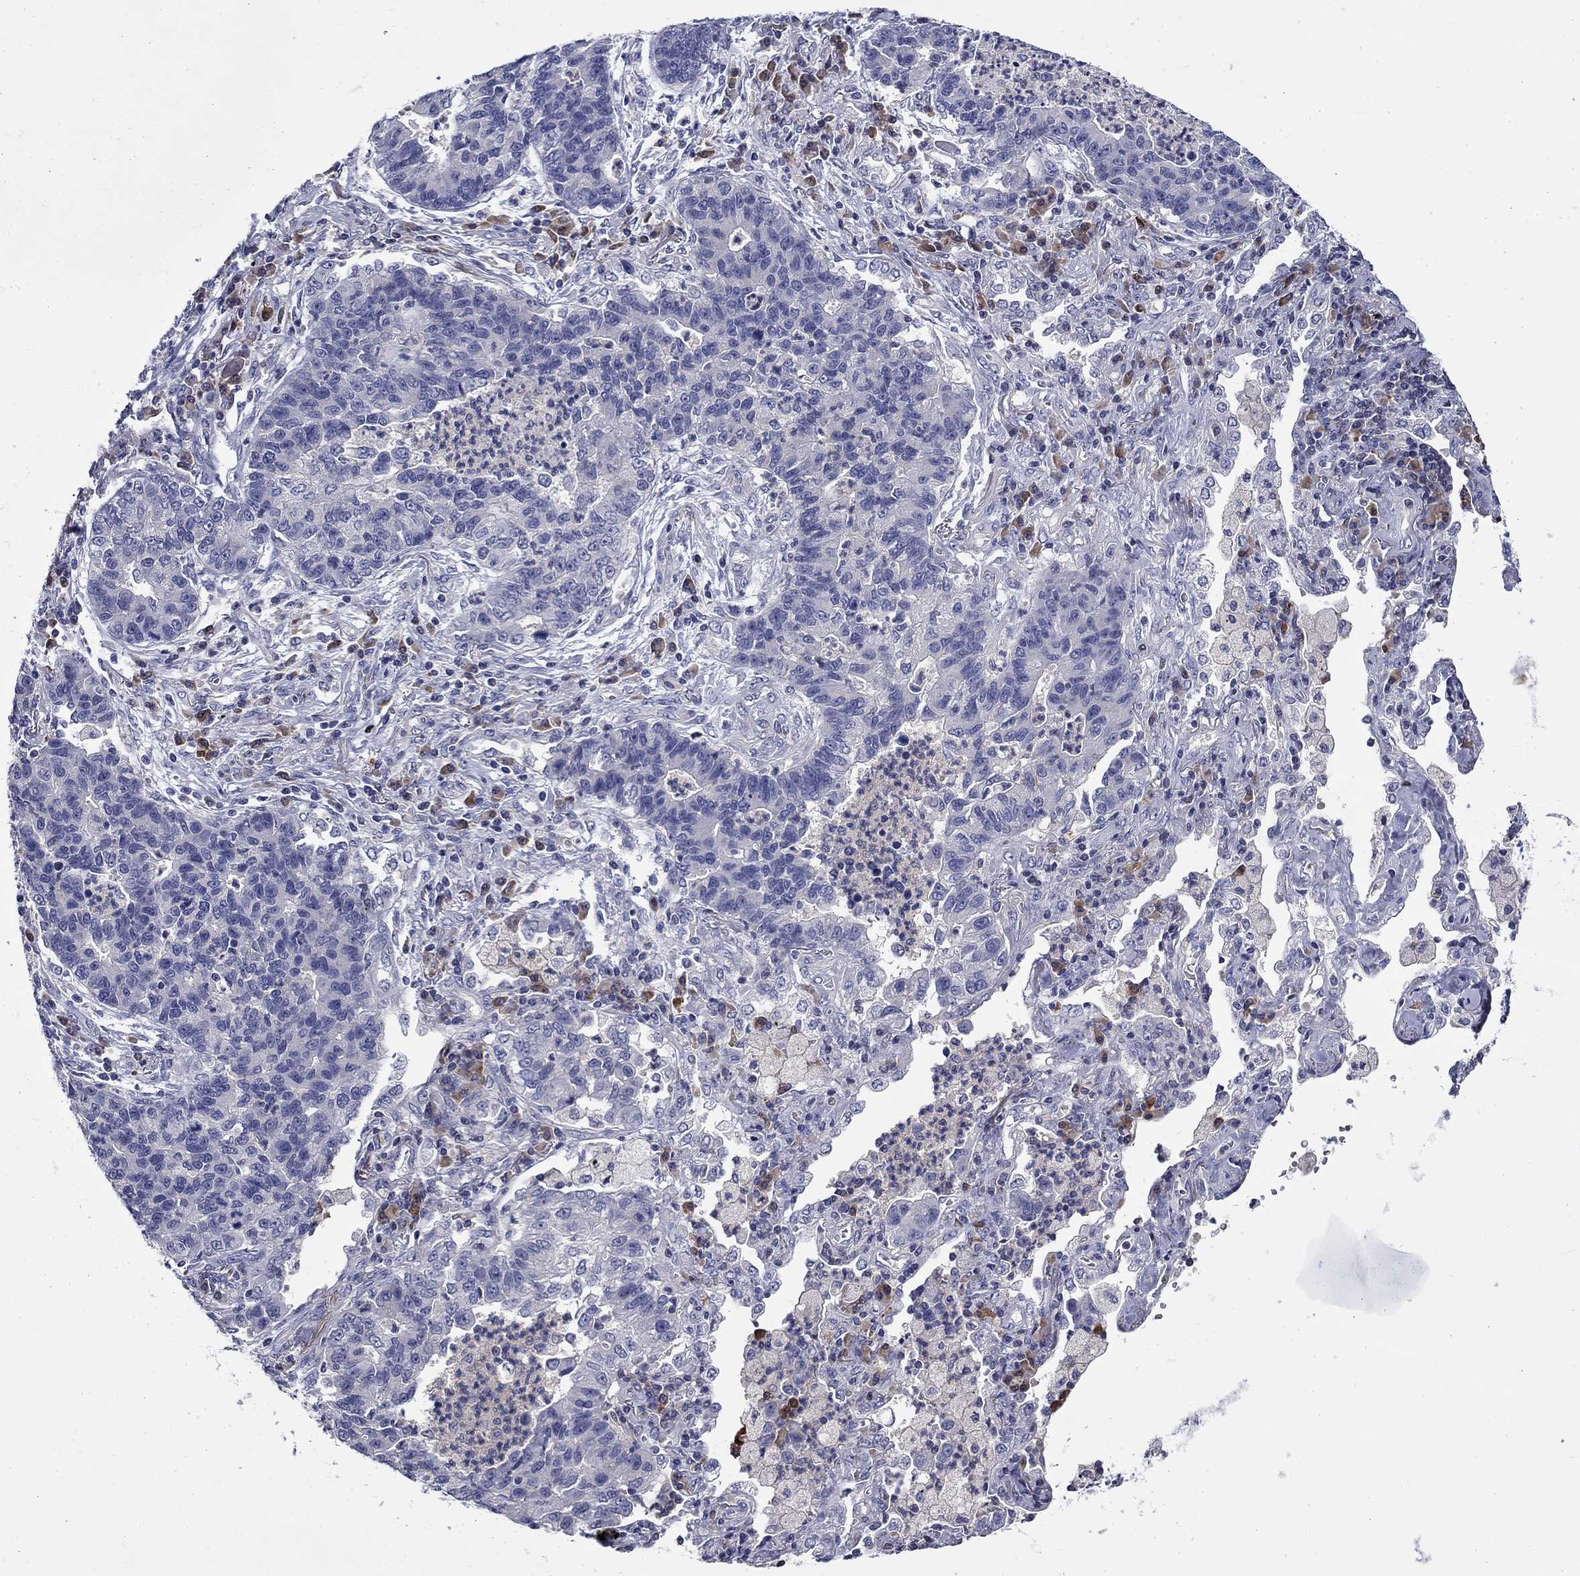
{"staining": {"intensity": "negative", "quantity": "none", "location": "none"}, "tissue": "lung cancer", "cell_type": "Tumor cells", "image_type": "cancer", "snomed": [{"axis": "morphology", "description": "Adenocarcinoma, NOS"}, {"axis": "topography", "description": "Lung"}], "caption": "An IHC photomicrograph of lung cancer (adenocarcinoma) is shown. There is no staining in tumor cells of lung cancer (adenocarcinoma).", "gene": "POU2F2", "patient": {"sex": "female", "age": 57}}